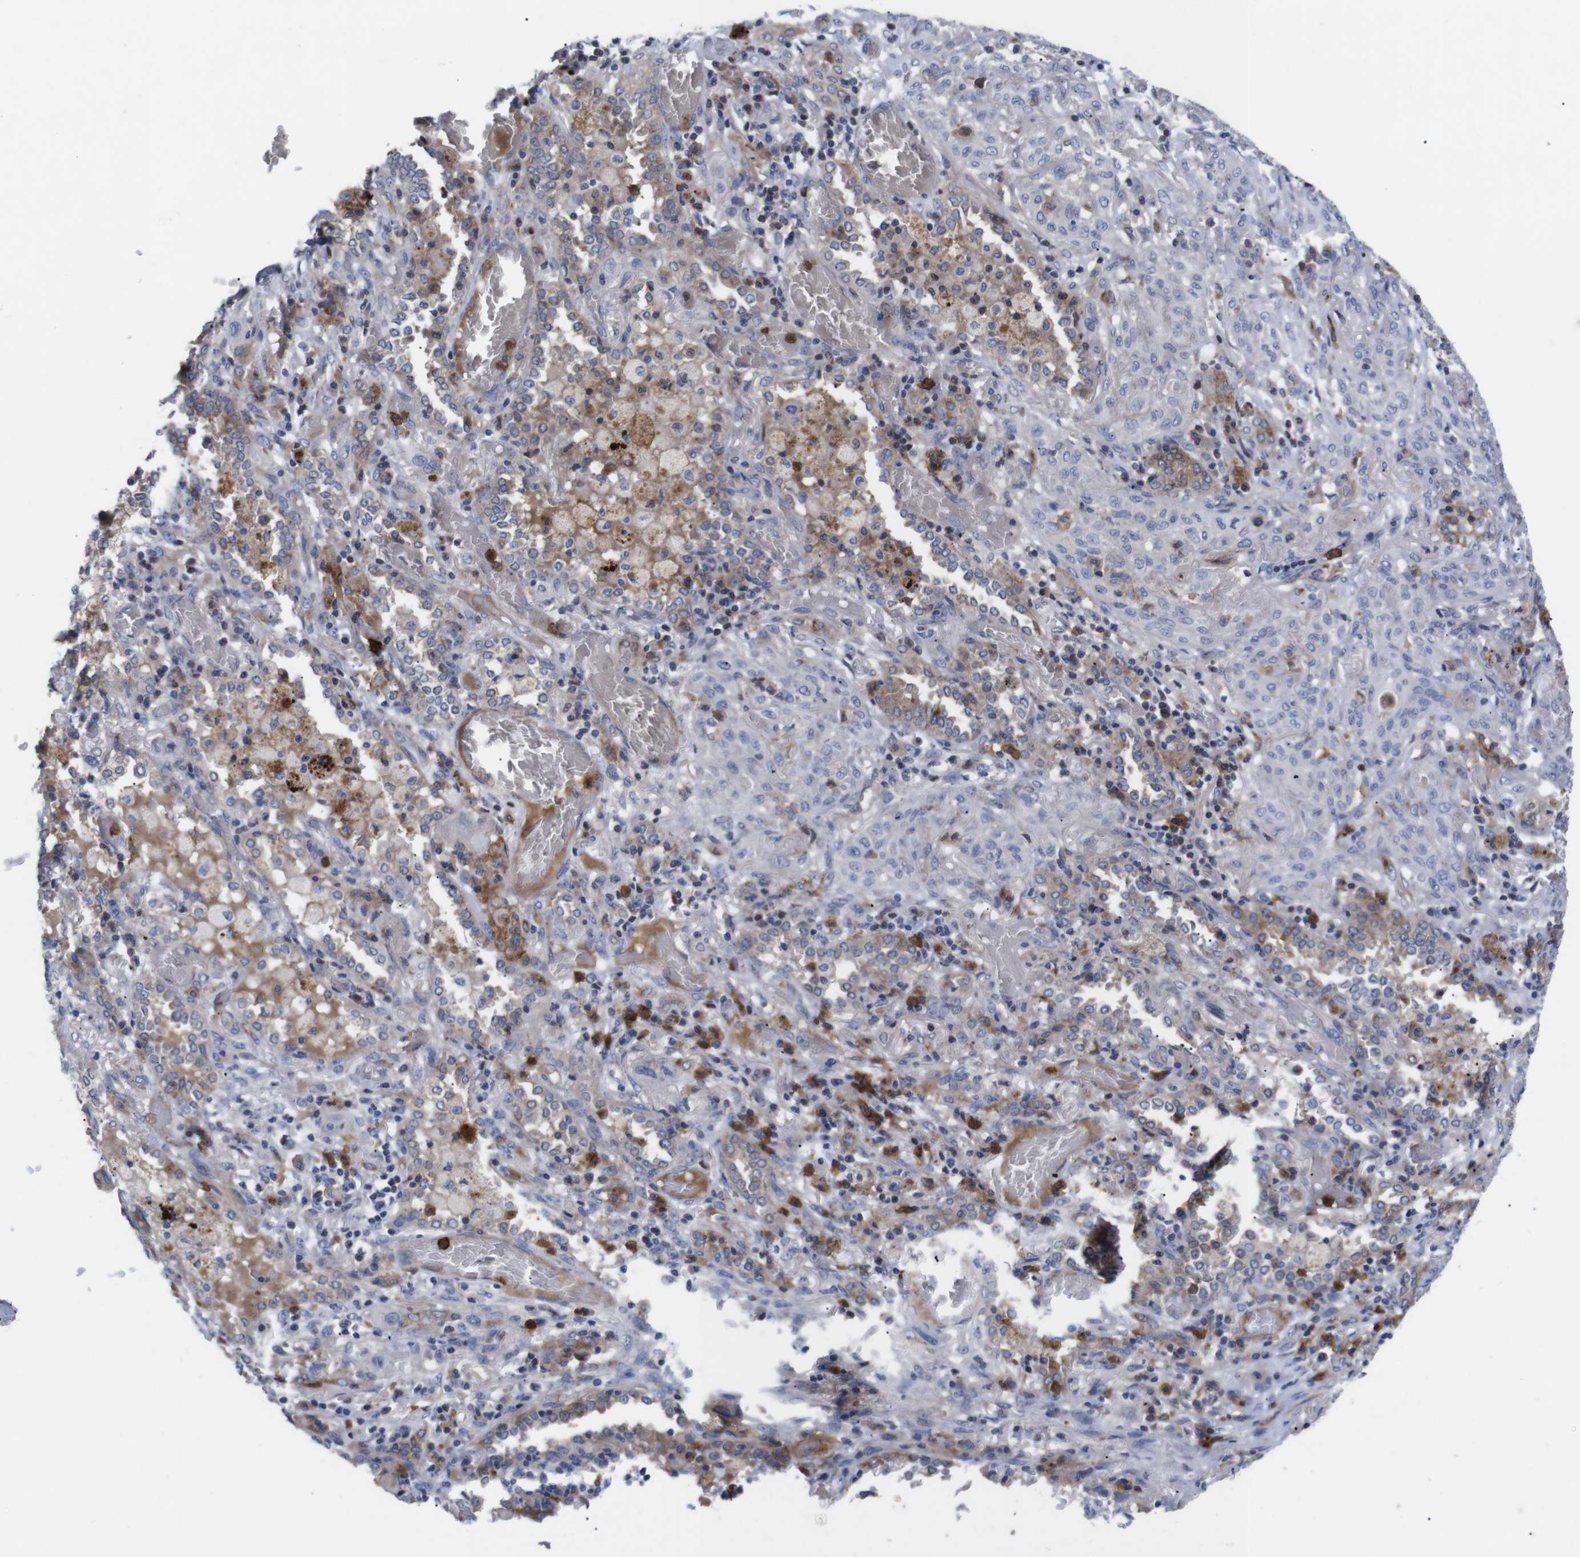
{"staining": {"intensity": "weak", "quantity": "<25%", "location": "cytoplasmic/membranous"}, "tissue": "lung cancer", "cell_type": "Tumor cells", "image_type": "cancer", "snomed": [{"axis": "morphology", "description": "Squamous cell carcinoma, NOS"}, {"axis": "topography", "description": "Lung"}], "caption": "High power microscopy image of an IHC image of lung squamous cell carcinoma, revealing no significant expression in tumor cells.", "gene": "C5AR1", "patient": {"sex": "female", "age": 47}}